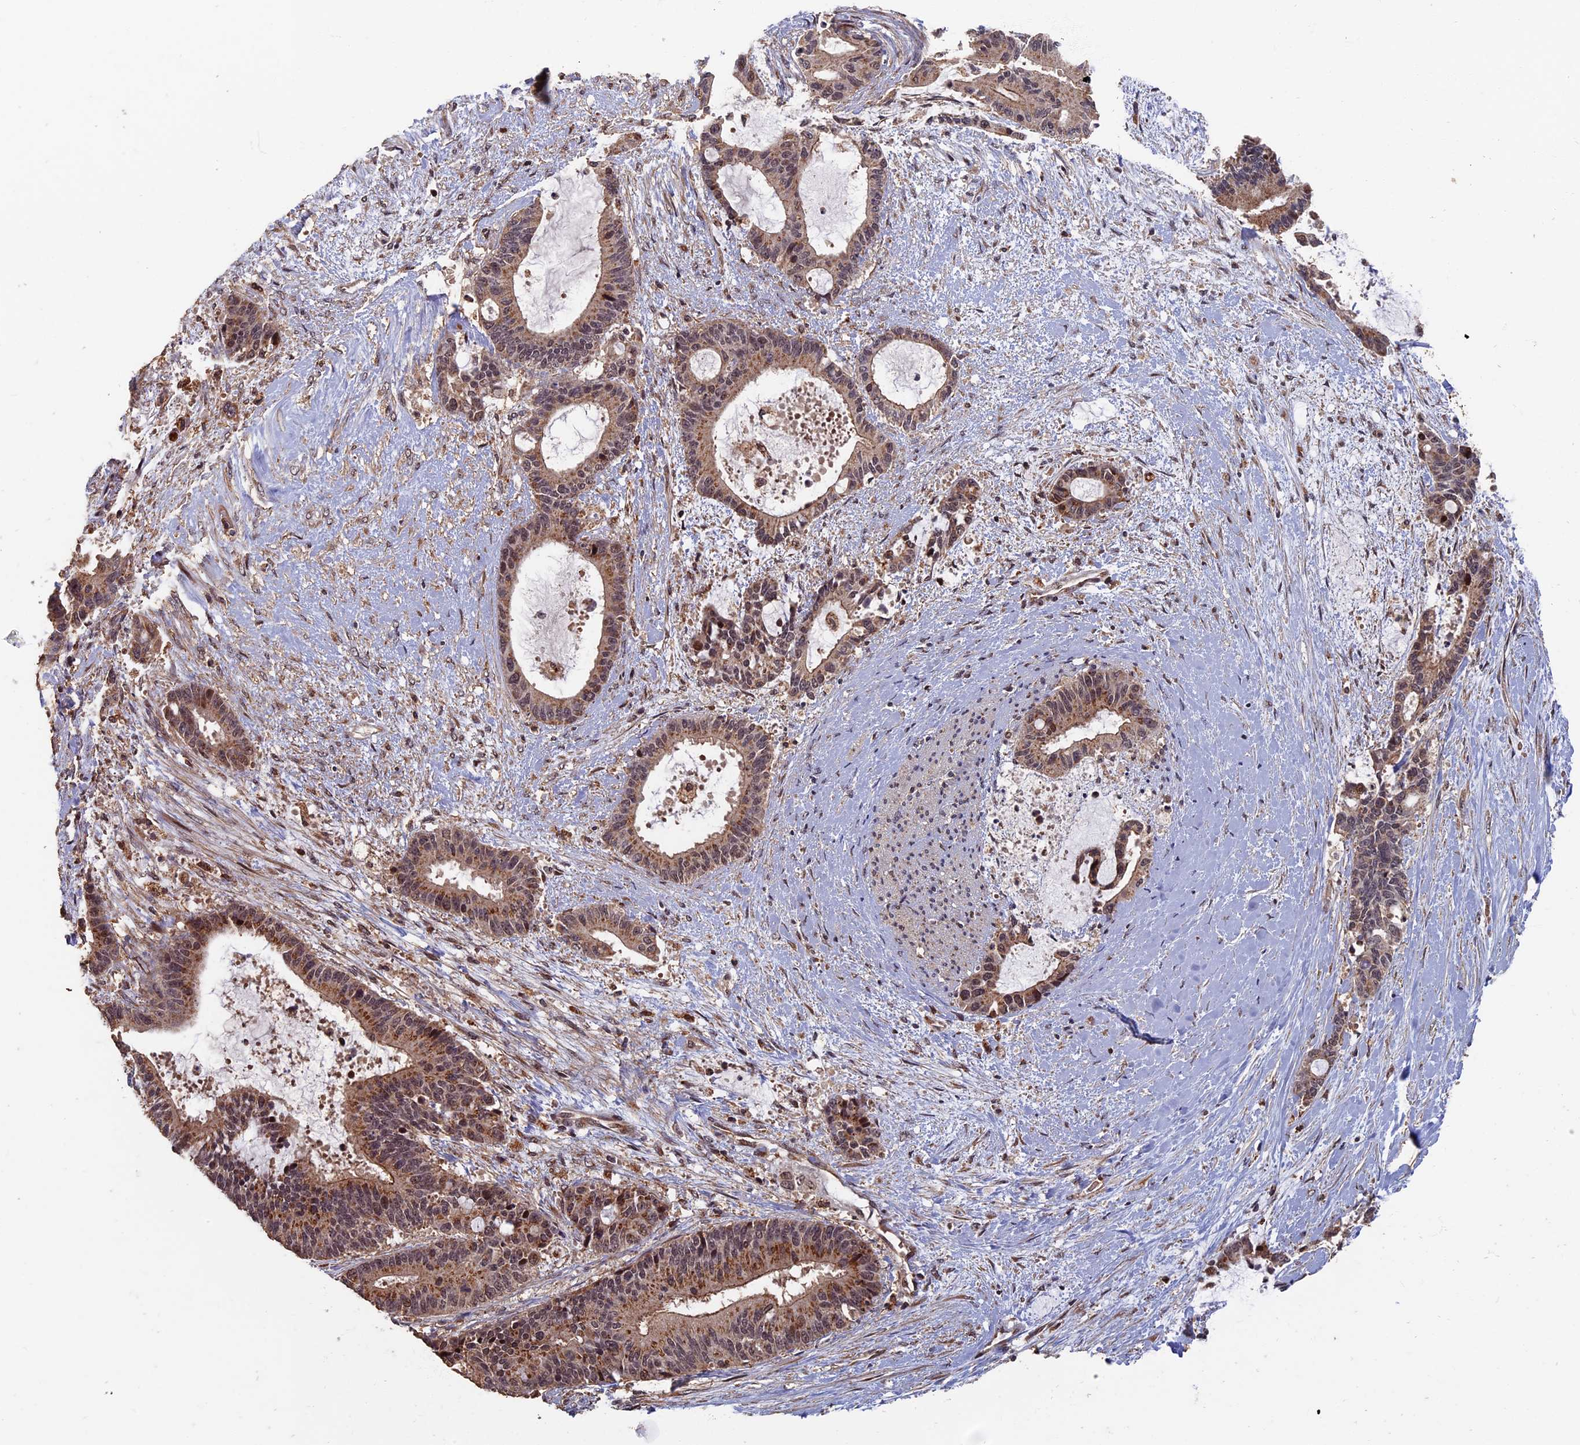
{"staining": {"intensity": "moderate", "quantity": ">75%", "location": "cytoplasmic/membranous"}, "tissue": "liver cancer", "cell_type": "Tumor cells", "image_type": "cancer", "snomed": [{"axis": "morphology", "description": "Normal tissue, NOS"}, {"axis": "morphology", "description": "Cholangiocarcinoma"}, {"axis": "topography", "description": "Liver"}, {"axis": "topography", "description": "Peripheral nerve tissue"}], "caption": "Protein expression analysis of cholangiocarcinoma (liver) exhibits moderate cytoplasmic/membranous staining in about >75% of tumor cells.", "gene": "RASGRF1", "patient": {"sex": "female", "age": 73}}